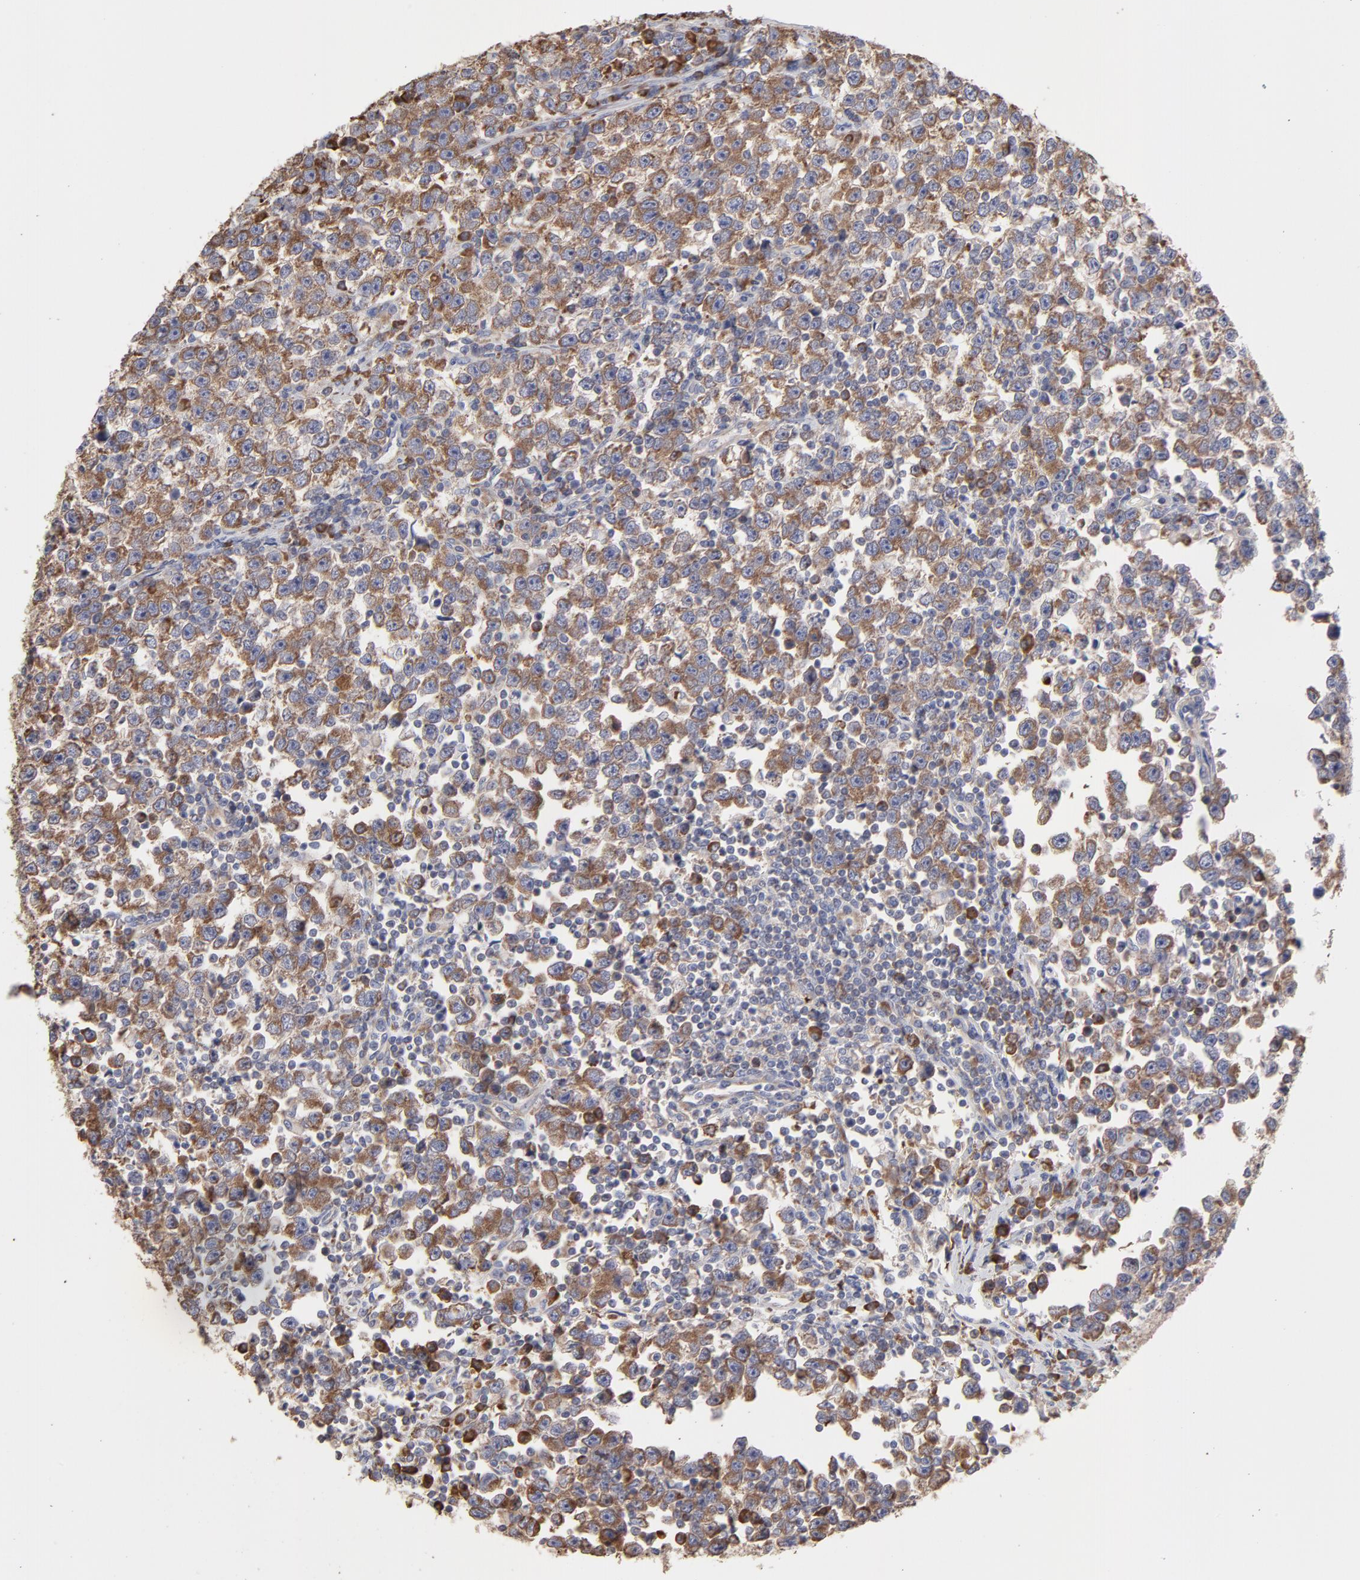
{"staining": {"intensity": "moderate", "quantity": ">75%", "location": "cytoplasmic/membranous"}, "tissue": "testis cancer", "cell_type": "Tumor cells", "image_type": "cancer", "snomed": [{"axis": "morphology", "description": "Seminoma, NOS"}, {"axis": "topography", "description": "Testis"}], "caption": "Testis cancer (seminoma) stained for a protein demonstrates moderate cytoplasmic/membranous positivity in tumor cells. Immunohistochemistry (ihc) stains the protein in brown and the nuclei are stained blue.", "gene": "RPL3", "patient": {"sex": "male", "age": 43}}